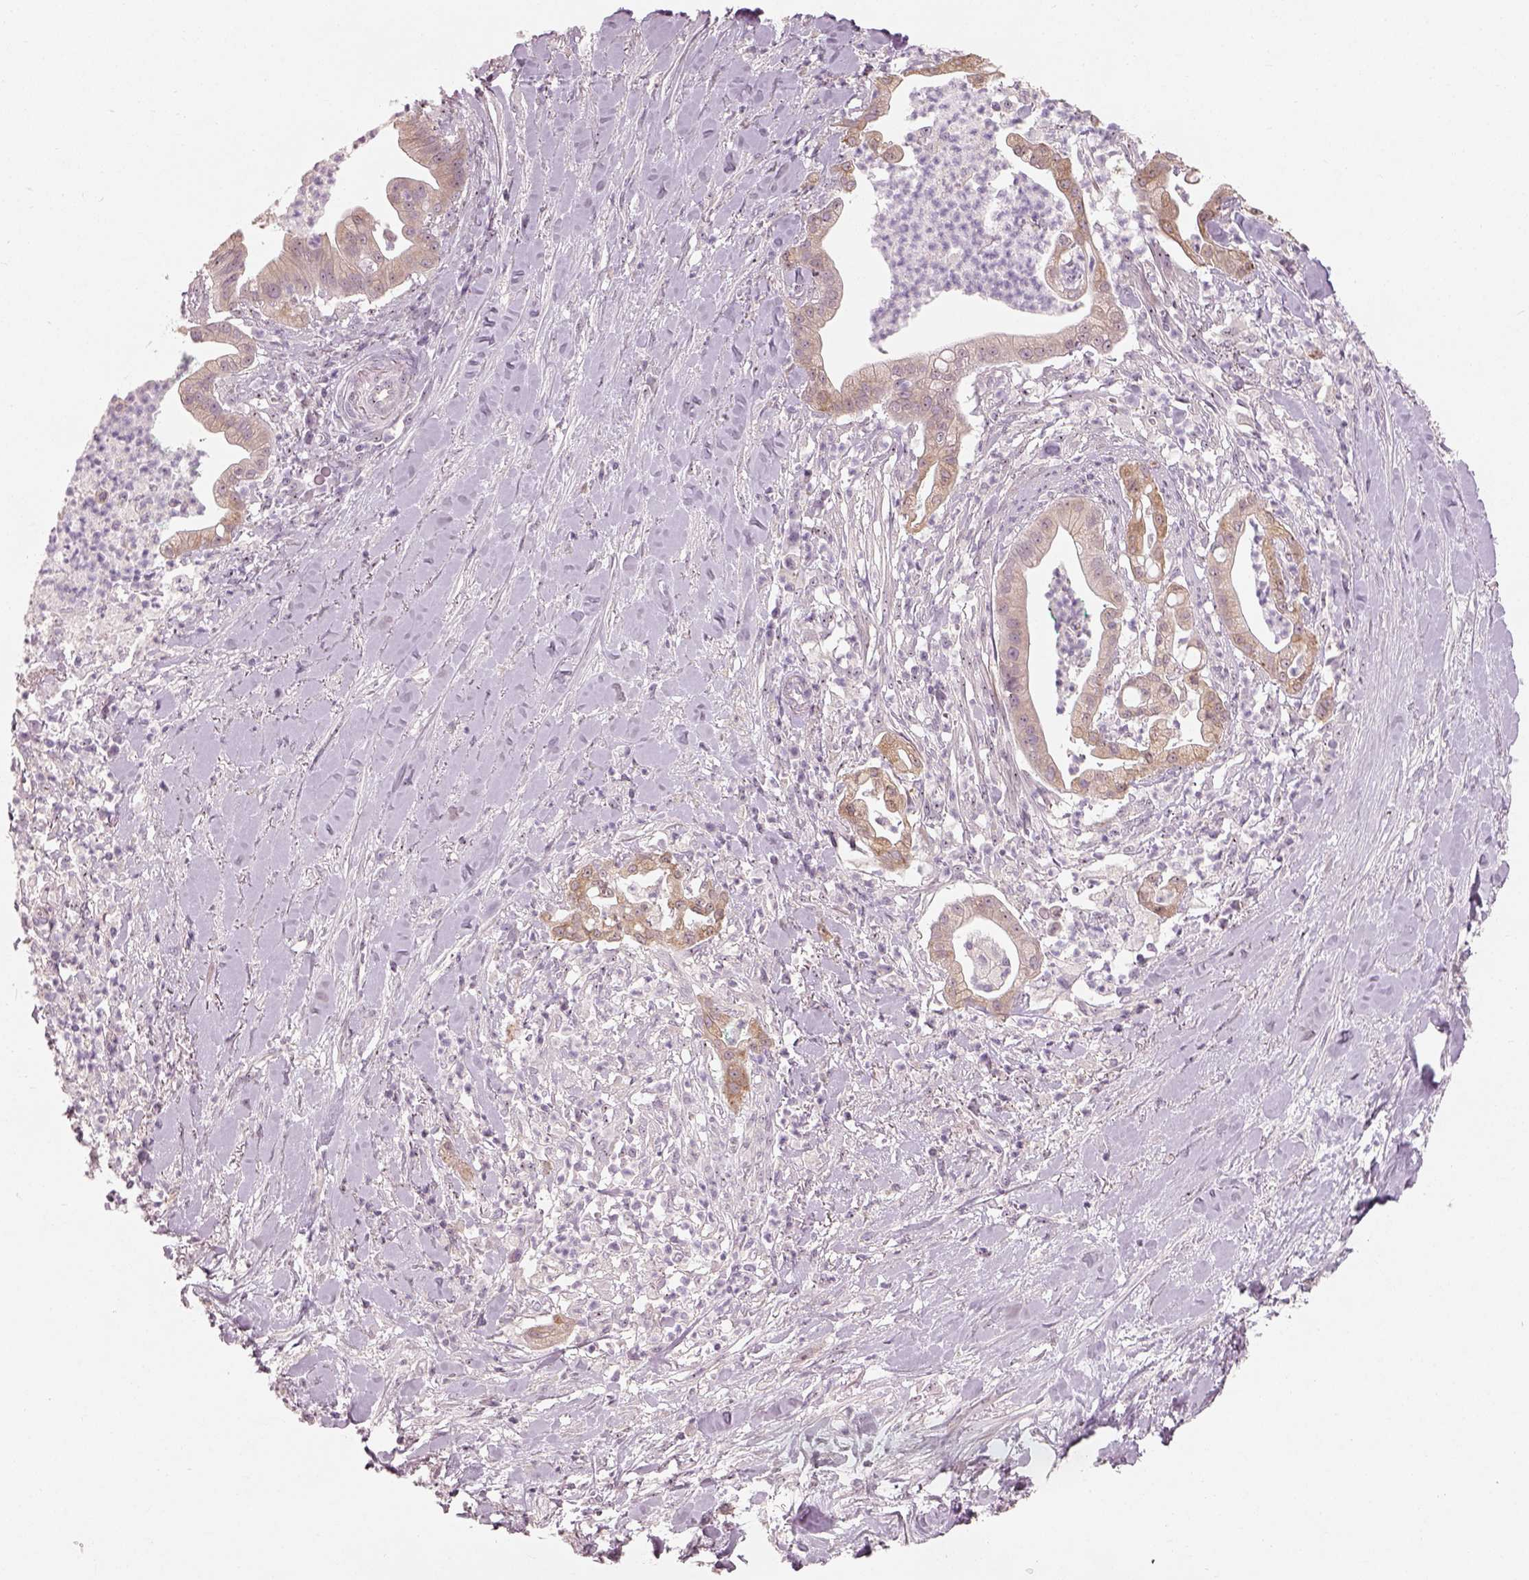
{"staining": {"intensity": "weak", "quantity": ">75%", "location": "cytoplasmic/membranous"}, "tissue": "pancreatic cancer", "cell_type": "Tumor cells", "image_type": "cancer", "snomed": [{"axis": "morphology", "description": "Normal tissue, NOS"}, {"axis": "morphology", "description": "Adenocarcinoma, NOS"}, {"axis": "topography", "description": "Lymph node"}, {"axis": "topography", "description": "Pancreas"}], "caption": "Pancreatic cancer (adenocarcinoma) stained with a protein marker displays weak staining in tumor cells.", "gene": "CDS1", "patient": {"sex": "female", "age": 58}}